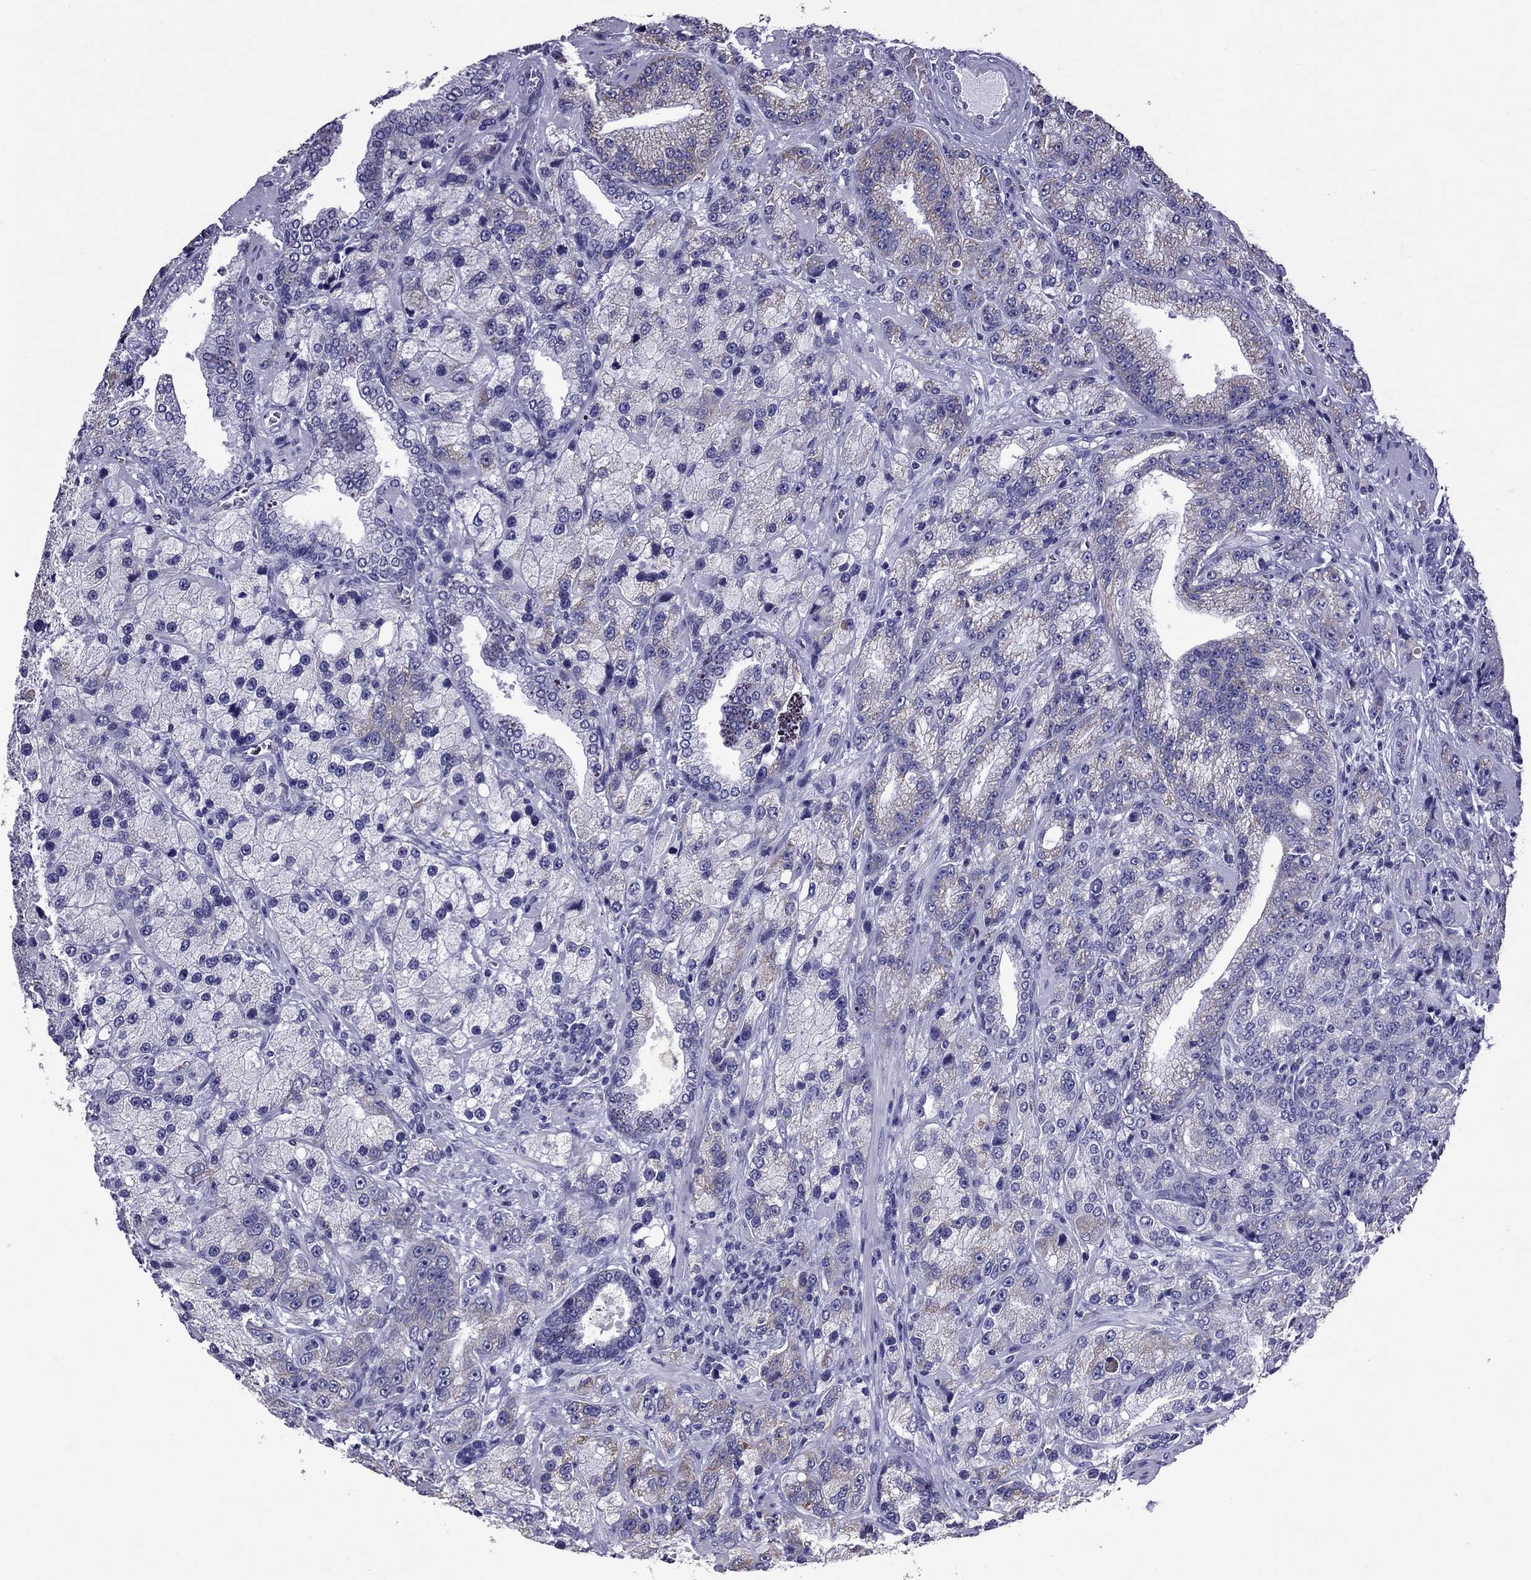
{"staining": {"intensity": "negative", "quantity": "none", "location": "none"}, "tissue": "prostate cancer", "cell_type": "Tumor cells", "image_type": "cancer", "snomed": [{"axis": "morphology", "description": "Adenocarcinoma, NOS"}, {"axis": "topography", "description": "Prostate"}], "caption": "Prostate cancer was stained to show a protein in brown. There is no significant positivity in tumor cells. The staining is performed using DAB (3,3'-diaminobenzidine) brown chromogen with nuclei counter-stained in using hematoxylin.", "gene": "TTLL13", "patient": {"sex": "male", "age": 63}}